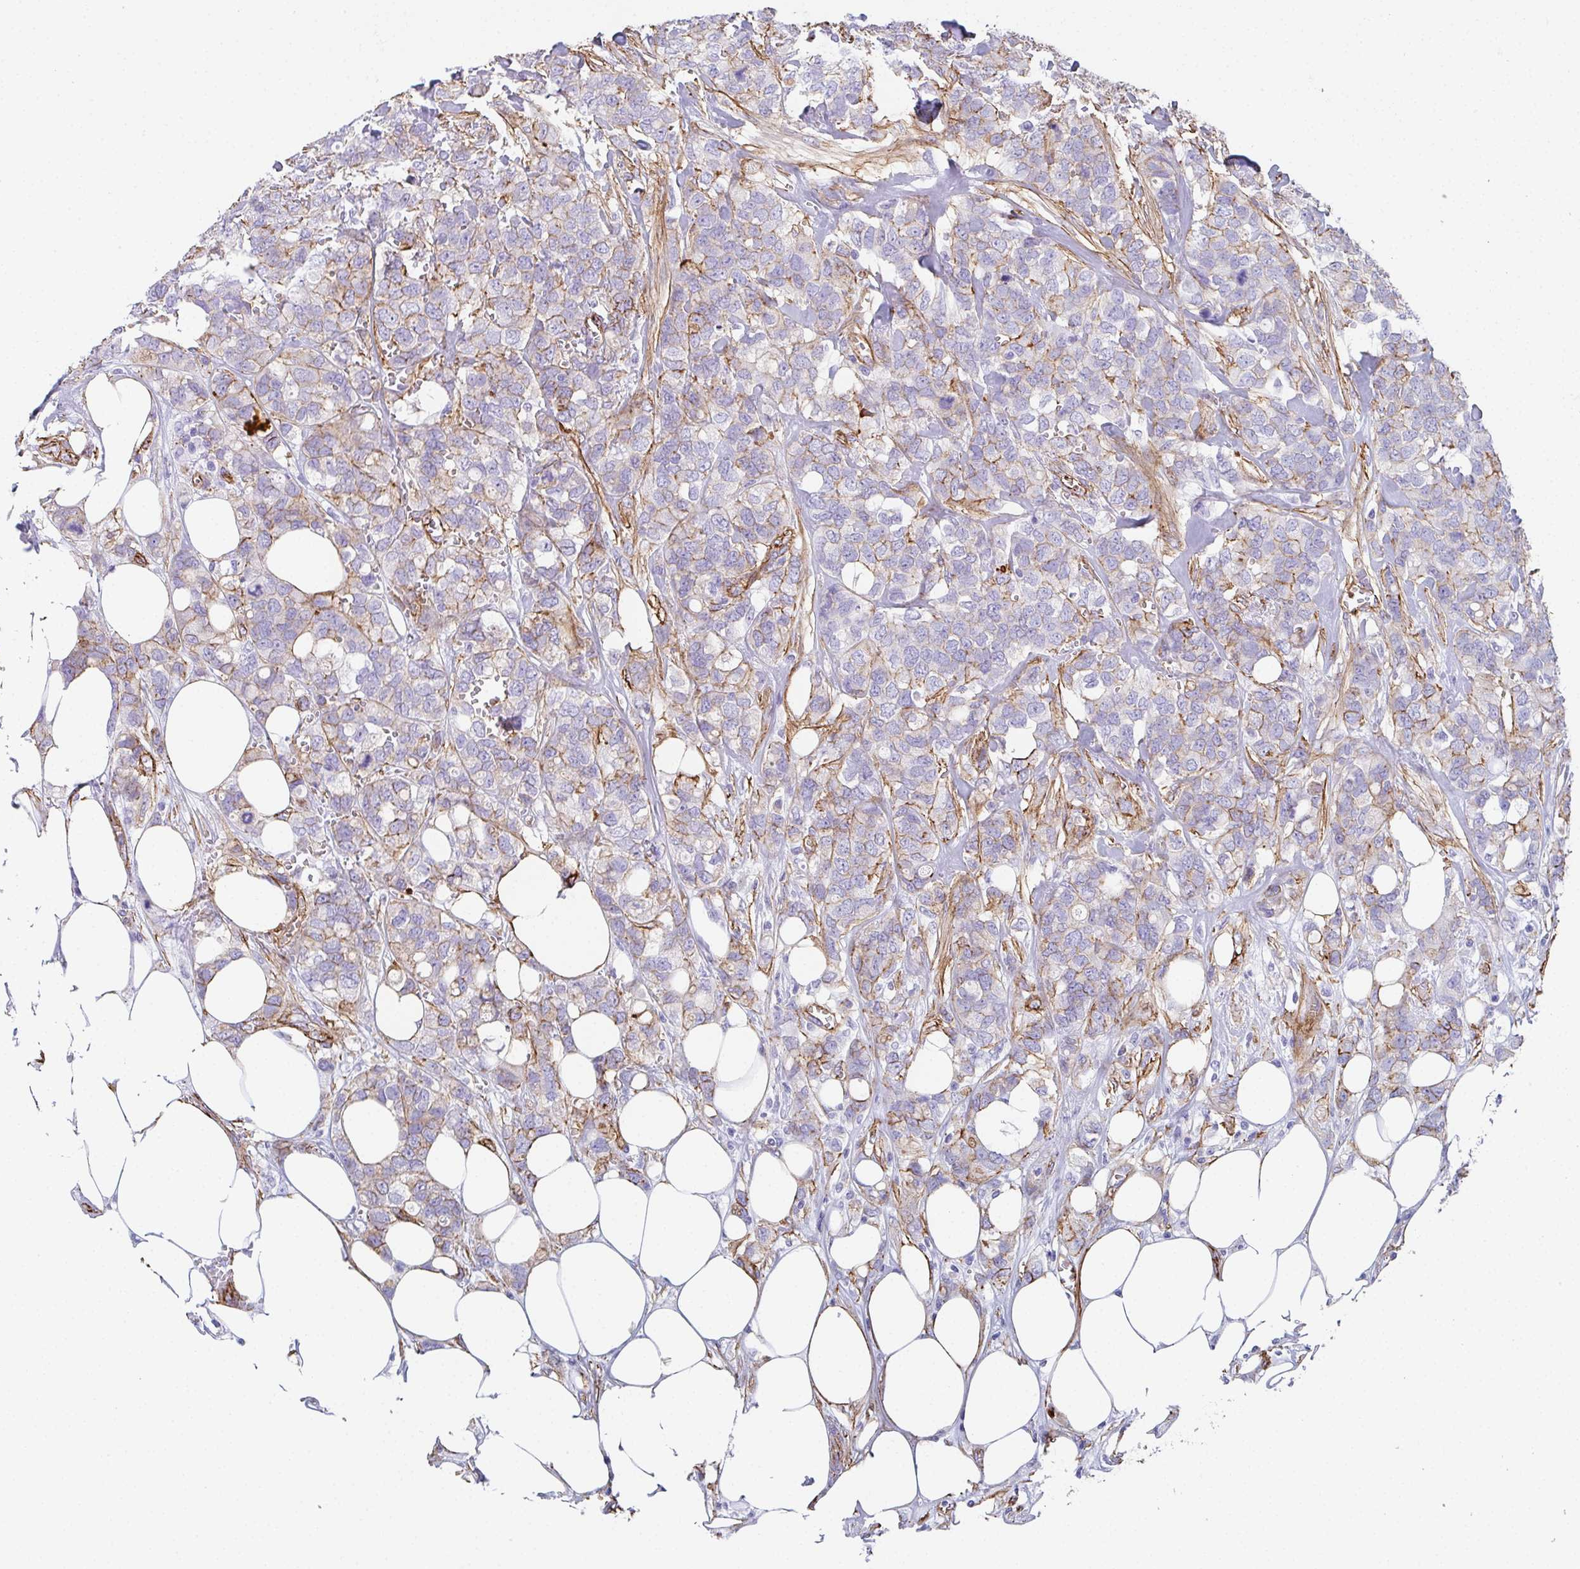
{"staining": {"intensity": "weak", "quantity": "<25%", "location": "cytoplasmic/membranous"}, "tissue": "breast cancer", "cell_type": "Tumor cells", "image_type": "cancer", "snomed": [{"axis": "morphology", "description": "Lobular carcinoma"}, {"axis": "topography", "description": "Breast"}], "caption": "A high-resolution photomicrograph shows immunohistochemistry (IHC) staining of lobular carcinoma (breast), which shows no significant expression in tumor cells.", "gene": "DBN1", "patient": {"sex": "female", "age": 91}}